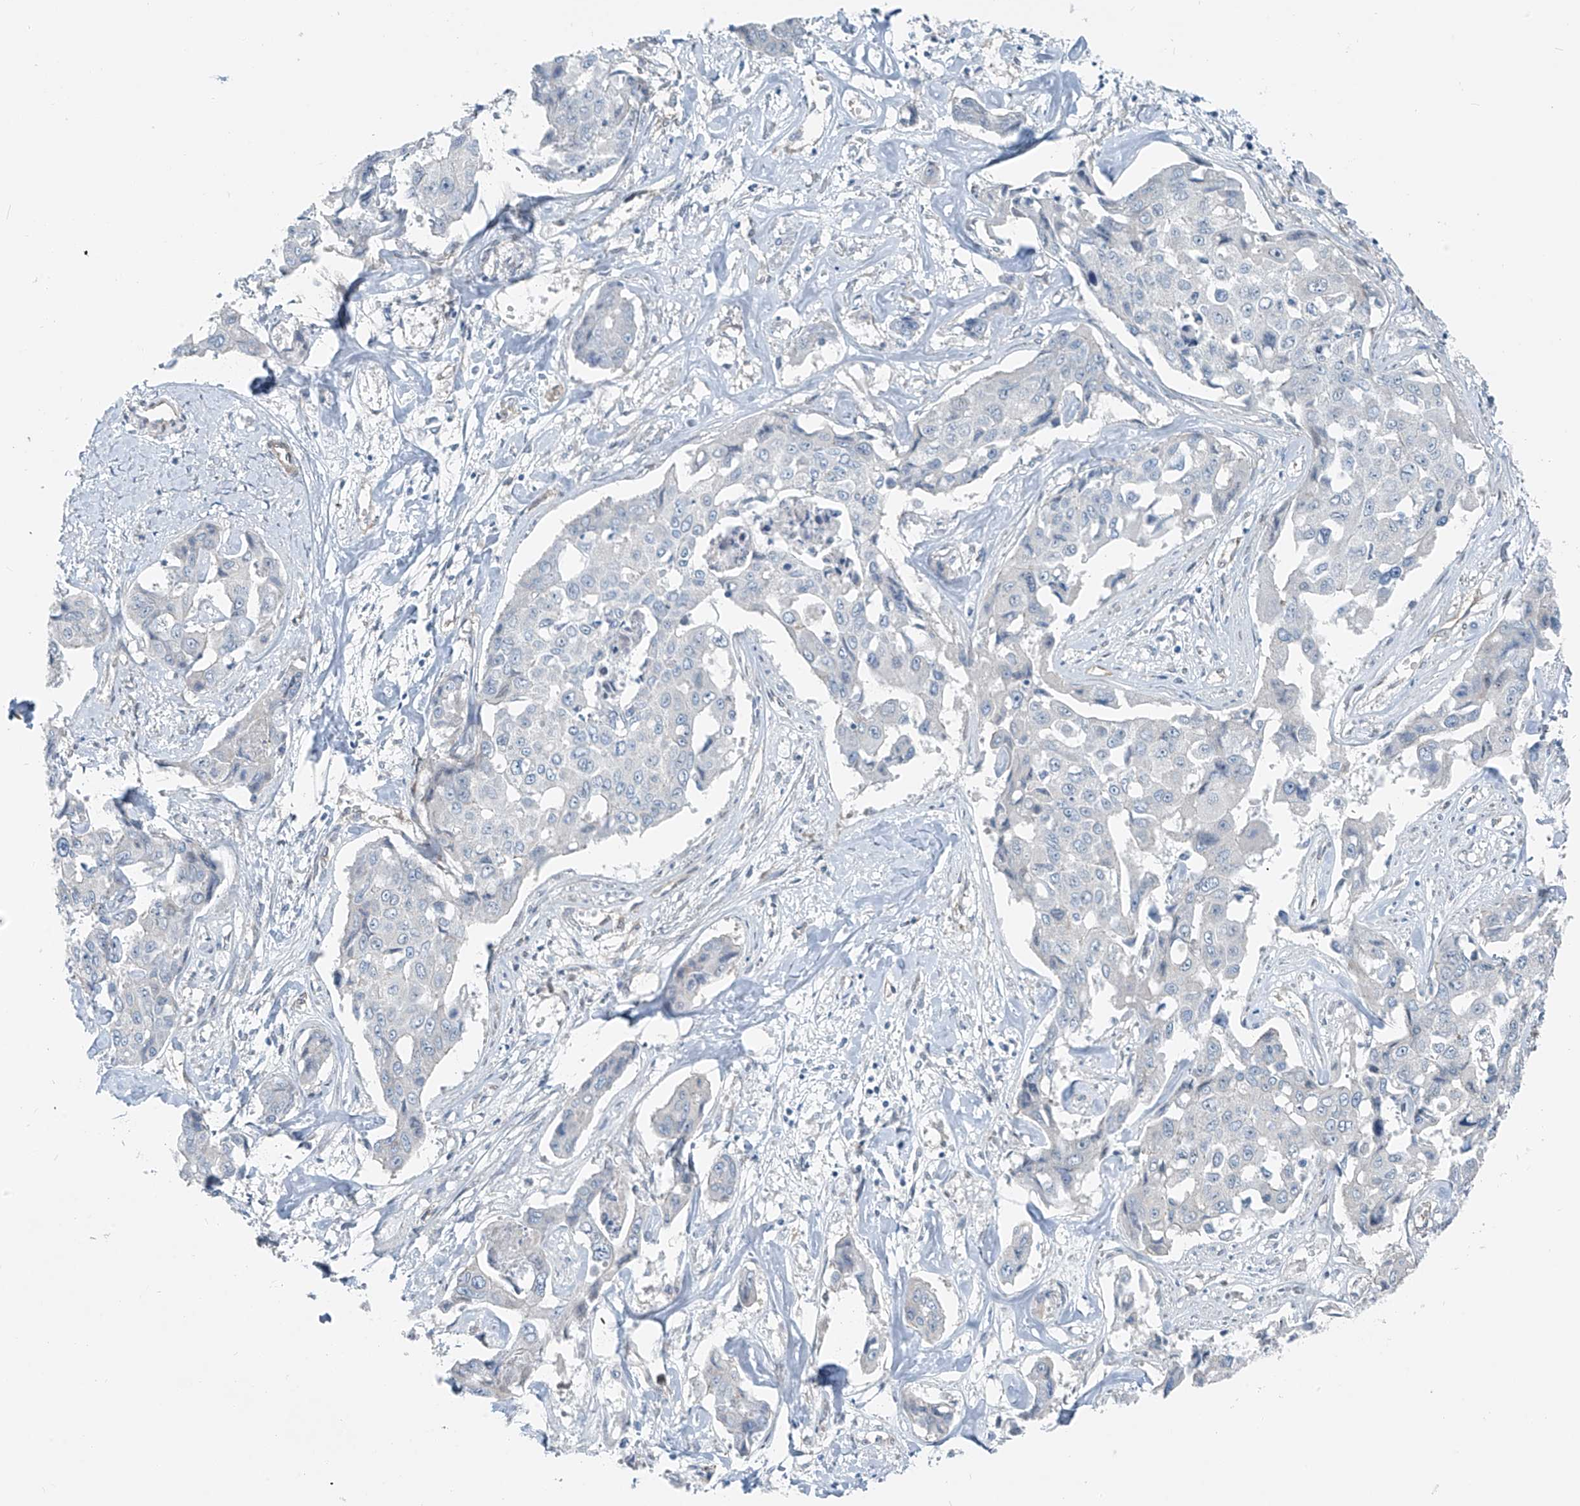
{"staining": {"intensity": "negative", "quantity": "none", "location": "none"}, "tissue": "liver cancer", "cell_type": "Tumor cells", "image_type": "cancer", "snomed": [{"axis": "morphology", "description": "Cholangiocarcinoma"}, {"axis": "topography", "description": "Liver"}], "caption": "Immunohistochemistry (IHC) photomicrograph of human liver cholangiocarcinoma stained for a protein (brown), which displays no staining in tumor cells. (Stains: DAB (3,3'-diaminobenzidine) immunohistochemistry with hematoxylin counter stain, Microscopy: brightfield microscopy at high magnification).", "gene": "TNS2", "patient": {"sex": "male", "age": 59}}